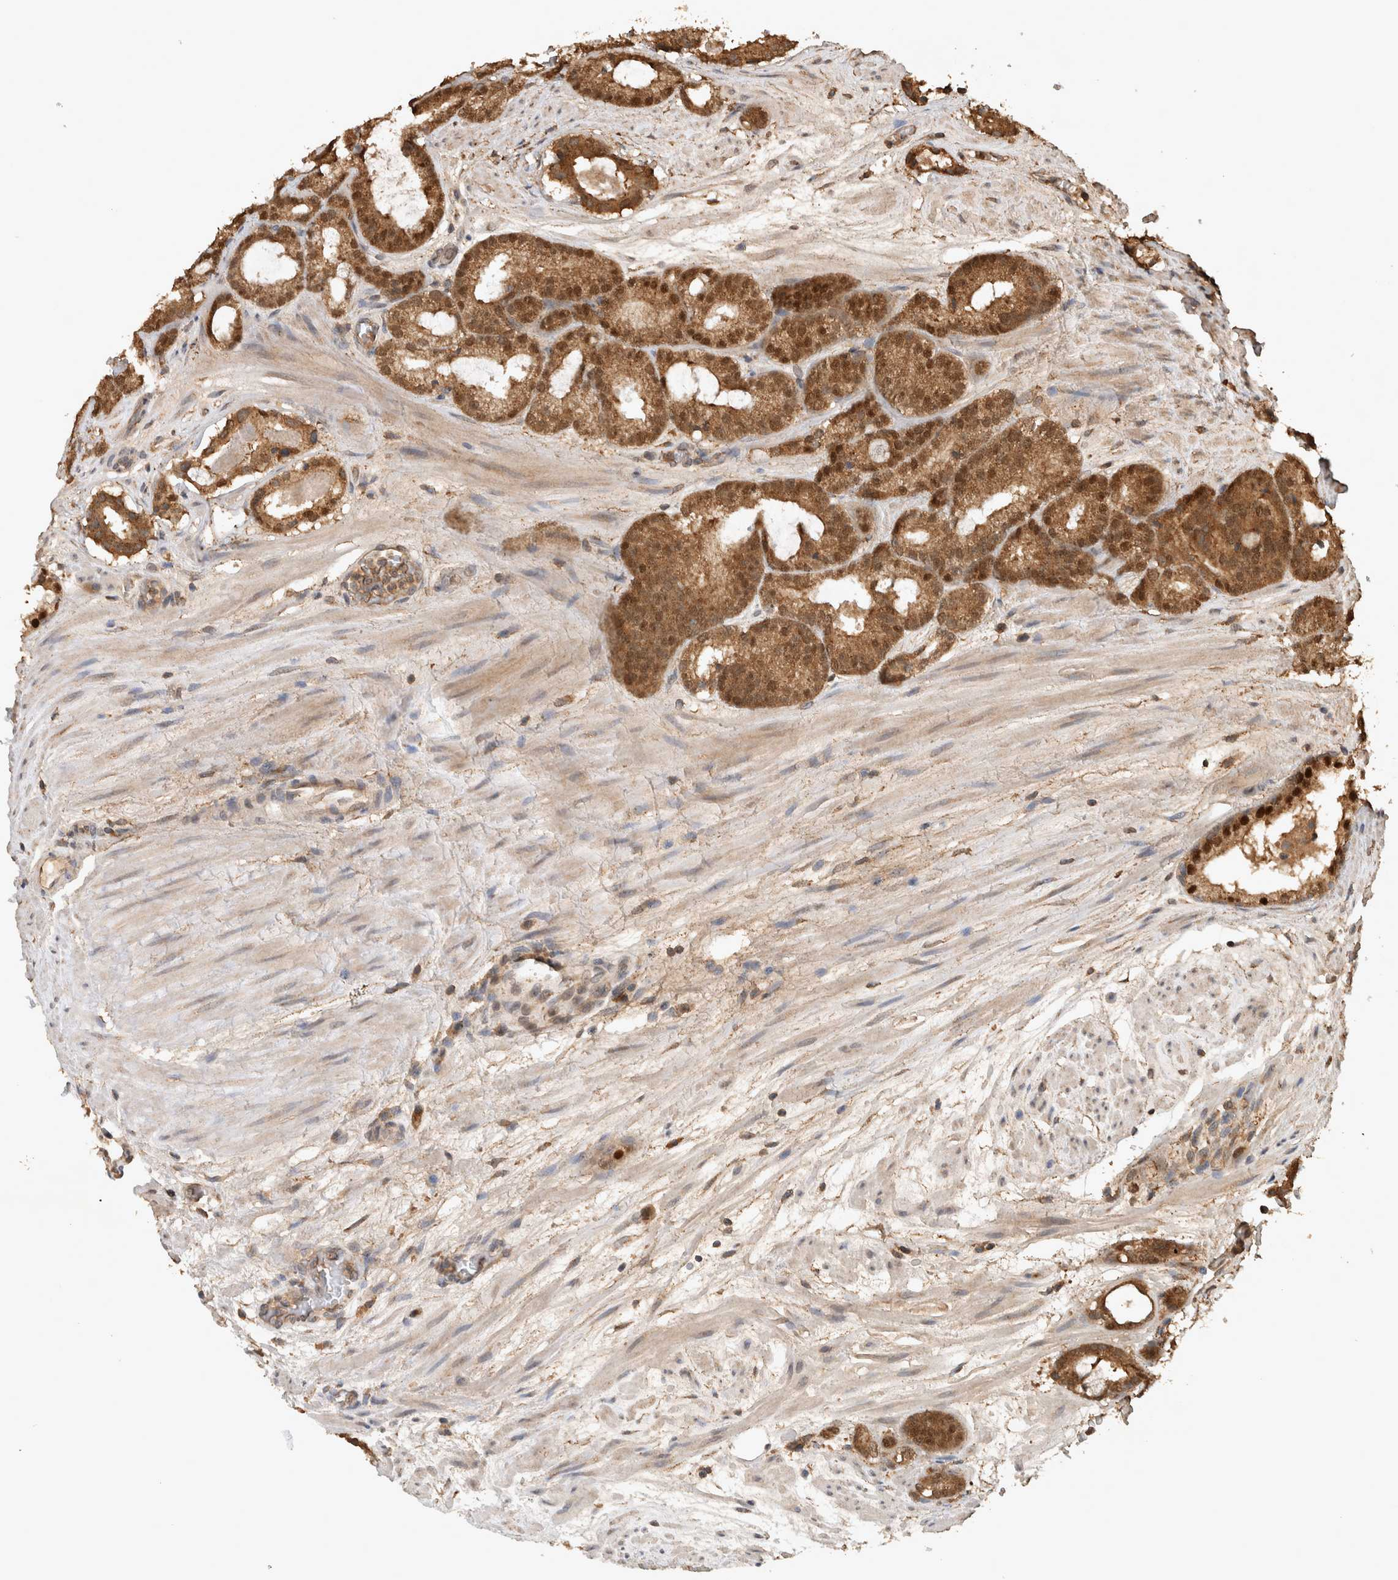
{"staining": {"intensity": "moderate", "quantity": ">75%", "location": "cytoplasmic/membranous,nuclear"}, "tissue": "prostate cancer", "cell_type": "Tumor cells", "image_type": "cancer", "snomed": [{"axis": "morphology", "description": "Adenocarcinoma, Low grade"}, {"axis": "topography", "description": "Prostate"}], "caption": "Human prostate cancer (adenocarcinoma (low-grade)) stained with a brown dye shows moderate cytoplasmic/membranous and nuclear positive positivity in approximately >75% of tumor cells.", "gene": "OTUD7B", "patient": {"sex": "male", "age": 69}}